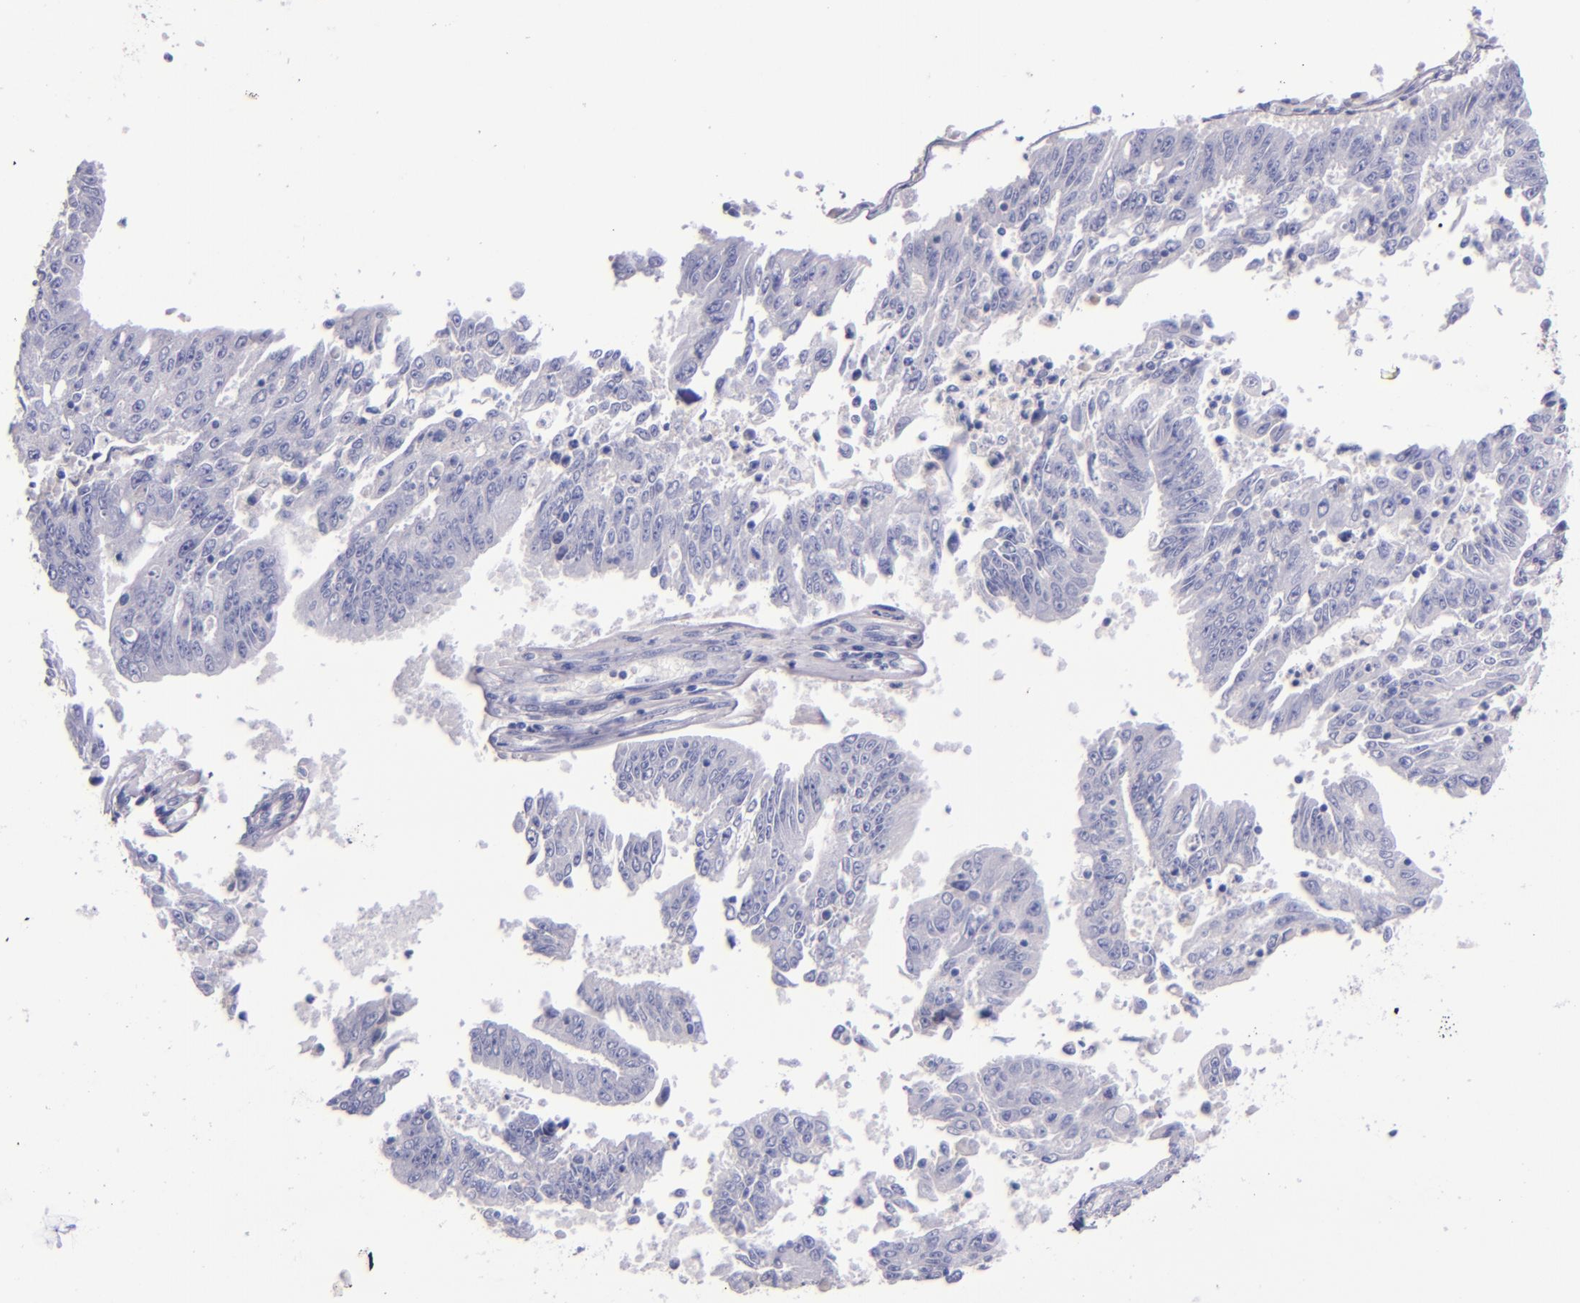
{"staining": {"intensity": "negative", "quantity": "none", "location": "none"}, "tissue": "endometrial cancer", "cell_type": "Tumor cells", "image_type": "cancer", "snomed": [{"axis": "morphology", "description": "Adenocarcinoma, NOS"}, {"axis": "topography", "description": "Endometrium"}], "caption": "An immunohistochemistry image of adenocarcinoma (endometrial) is shown. There is no staining in tumor cells of adenocarcinoma (endometrial).", "gene": "KNG1", "patient": {"sex": "female", "age": 42}}